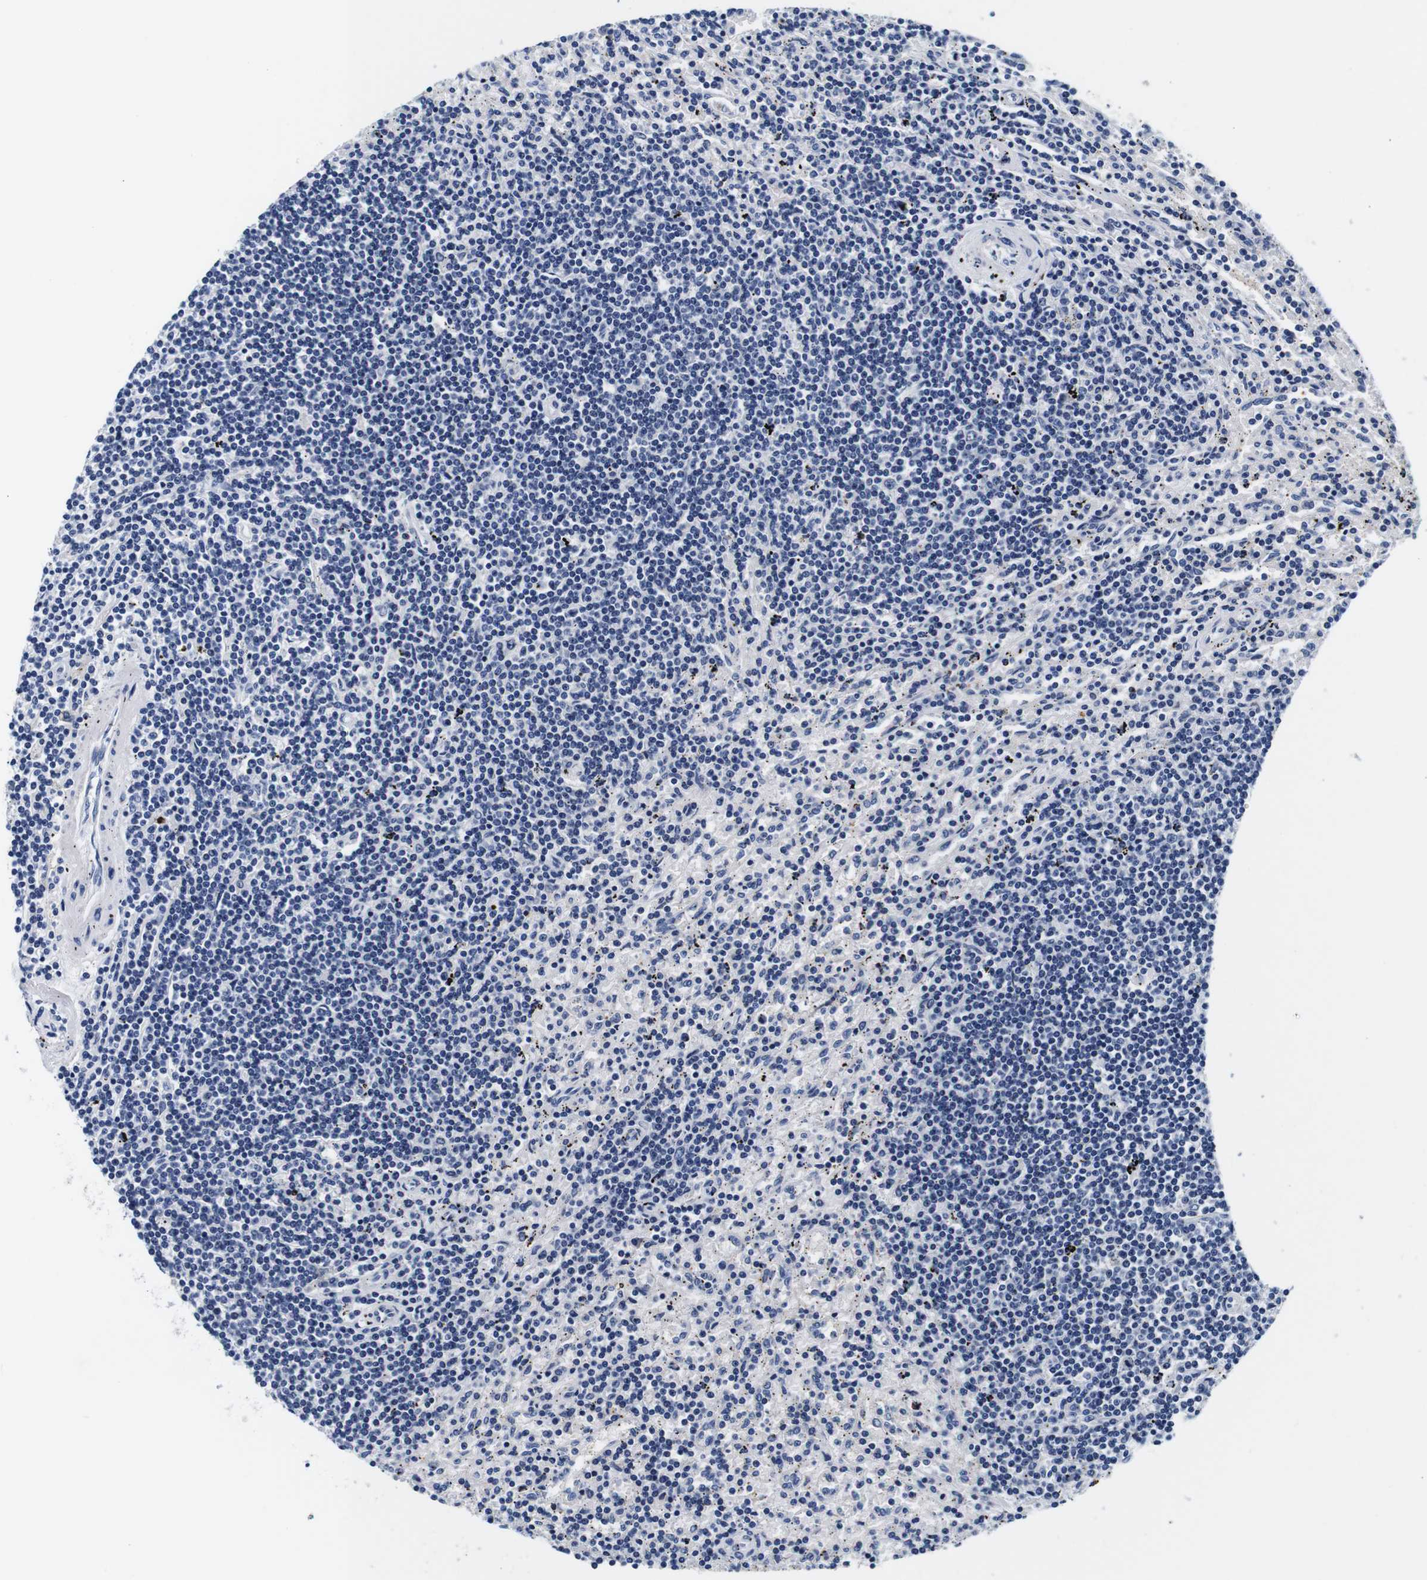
{"staining": {"intensity": "negative", "quantity": "none", "location": "none"}, "tissue": "lymphoma", "cell_type": "Tumor cells", "image_type": "cancer", "snomed": [{"axis": "morphology", "description": "Malignant lymphoma, non-Hodgkin's type, Low grade"}, {"axis": "topography", "description": "Spleen"}], "caption": "This is a photomicrograph of immunohistochemistry (IHC) staining of lymphoma, which shows no expression in tumor cells.", "gene": "GP1BA", "patient": {"sex": "male", "age": 76}}